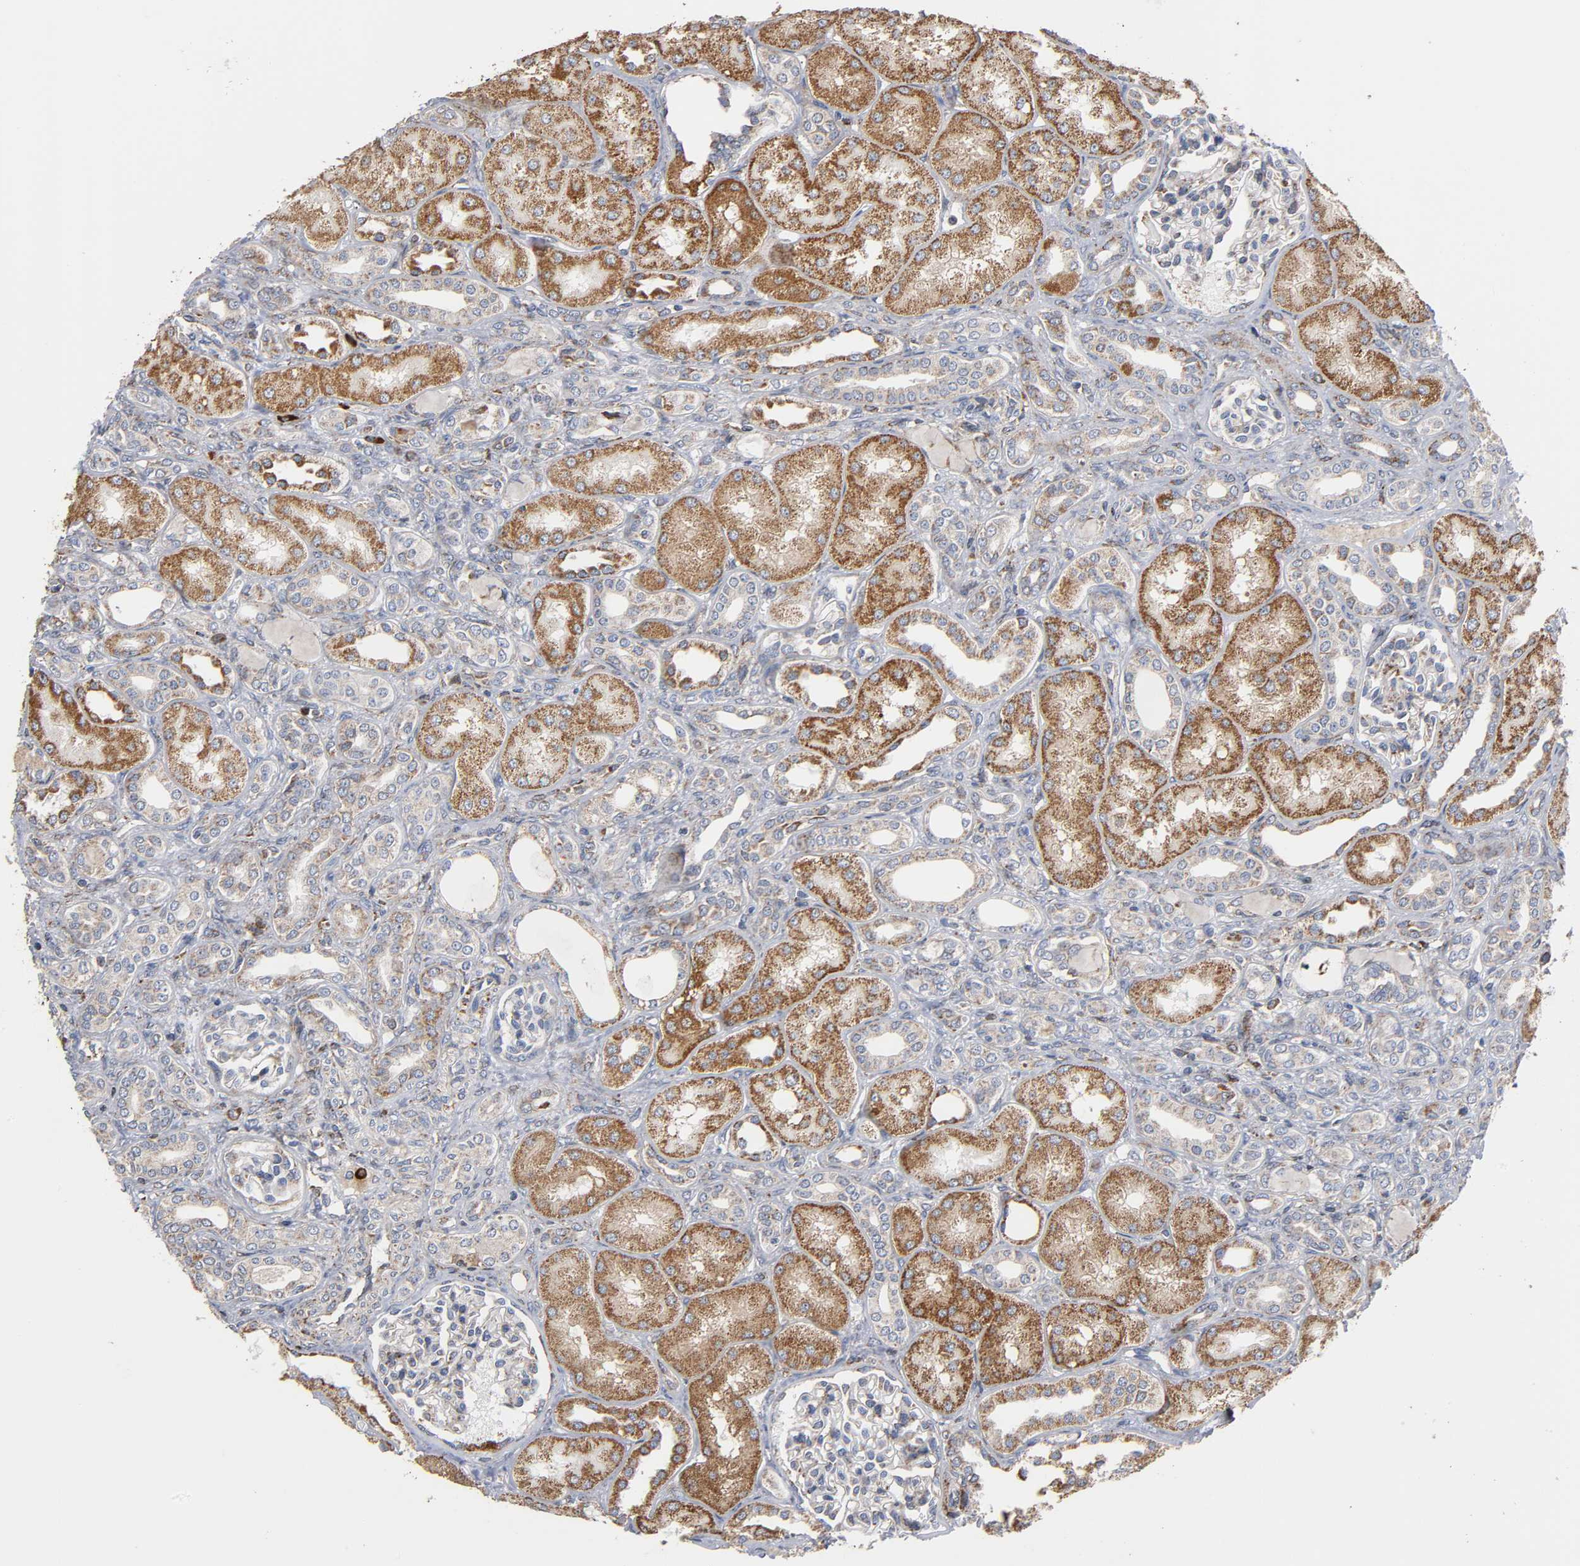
{"staining": {"intensity": "weak", "quantity": "<25%", "location": "cytoplasmic/membranous"}, "tissue": "kidney", "cell_type": "Cells in glomeruli", "image_type": "normal", "snomed": [{"axis": "morphology", "description": "Normal tissue, NOS"}, {"axis": "topography", "description": "Kidney"}], "caption": "High power microscopy photomicrograph of an immunohistochemistry (IHC) histopathology image of benign kidney, revealing no significant positivity in cells in glomeruli. The staining is performed using DAB (3,3'-diaminobenzidine) brown chromogen with nuclei counter-stained in using hematoxylin.", "gene": "MAP3K1", "patient": {"sex": "male", "age": 7}}